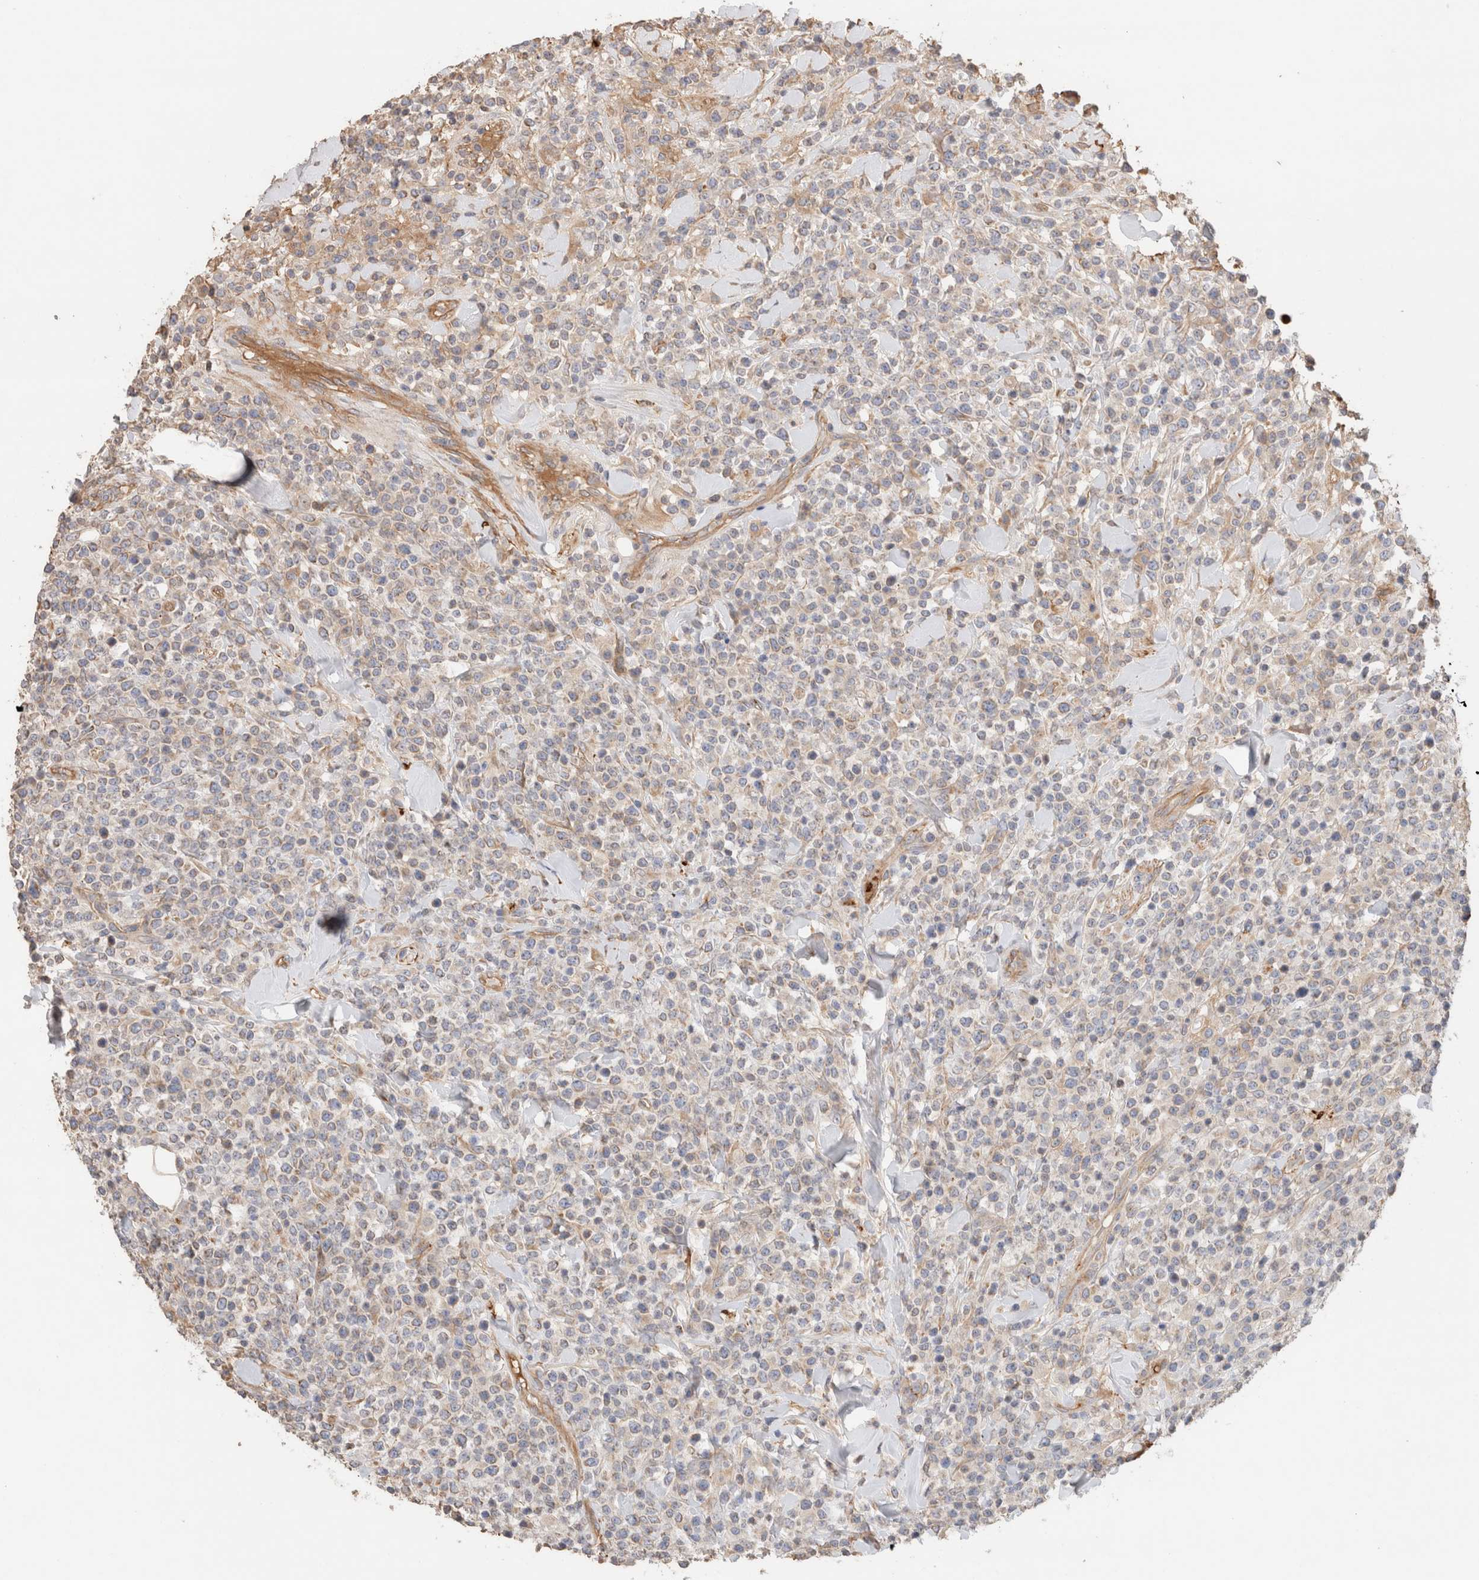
{"staining": {"intensity": "negative", "quantity": "none", "location": "none"}, "tissue": "lymphoma", "cell_type": "Tumor cells", "image_type": "cancer", "snomed": [{"axis": "morphology", "description": "Malignant lymphoma, non-Hodgkin's type, High grade"}, {"axis": "topography", "description": "Colon"}], "caption": "Tumor cells are negative for protein expression in human lymphoma. (DAB (3,3'-diaminobenzidine) immunohistochemistry (IHC) visualized using brightfield microscopy, high magnification).", "gene": "PROS1", "patient": {"sex": "female", "age": 53}}